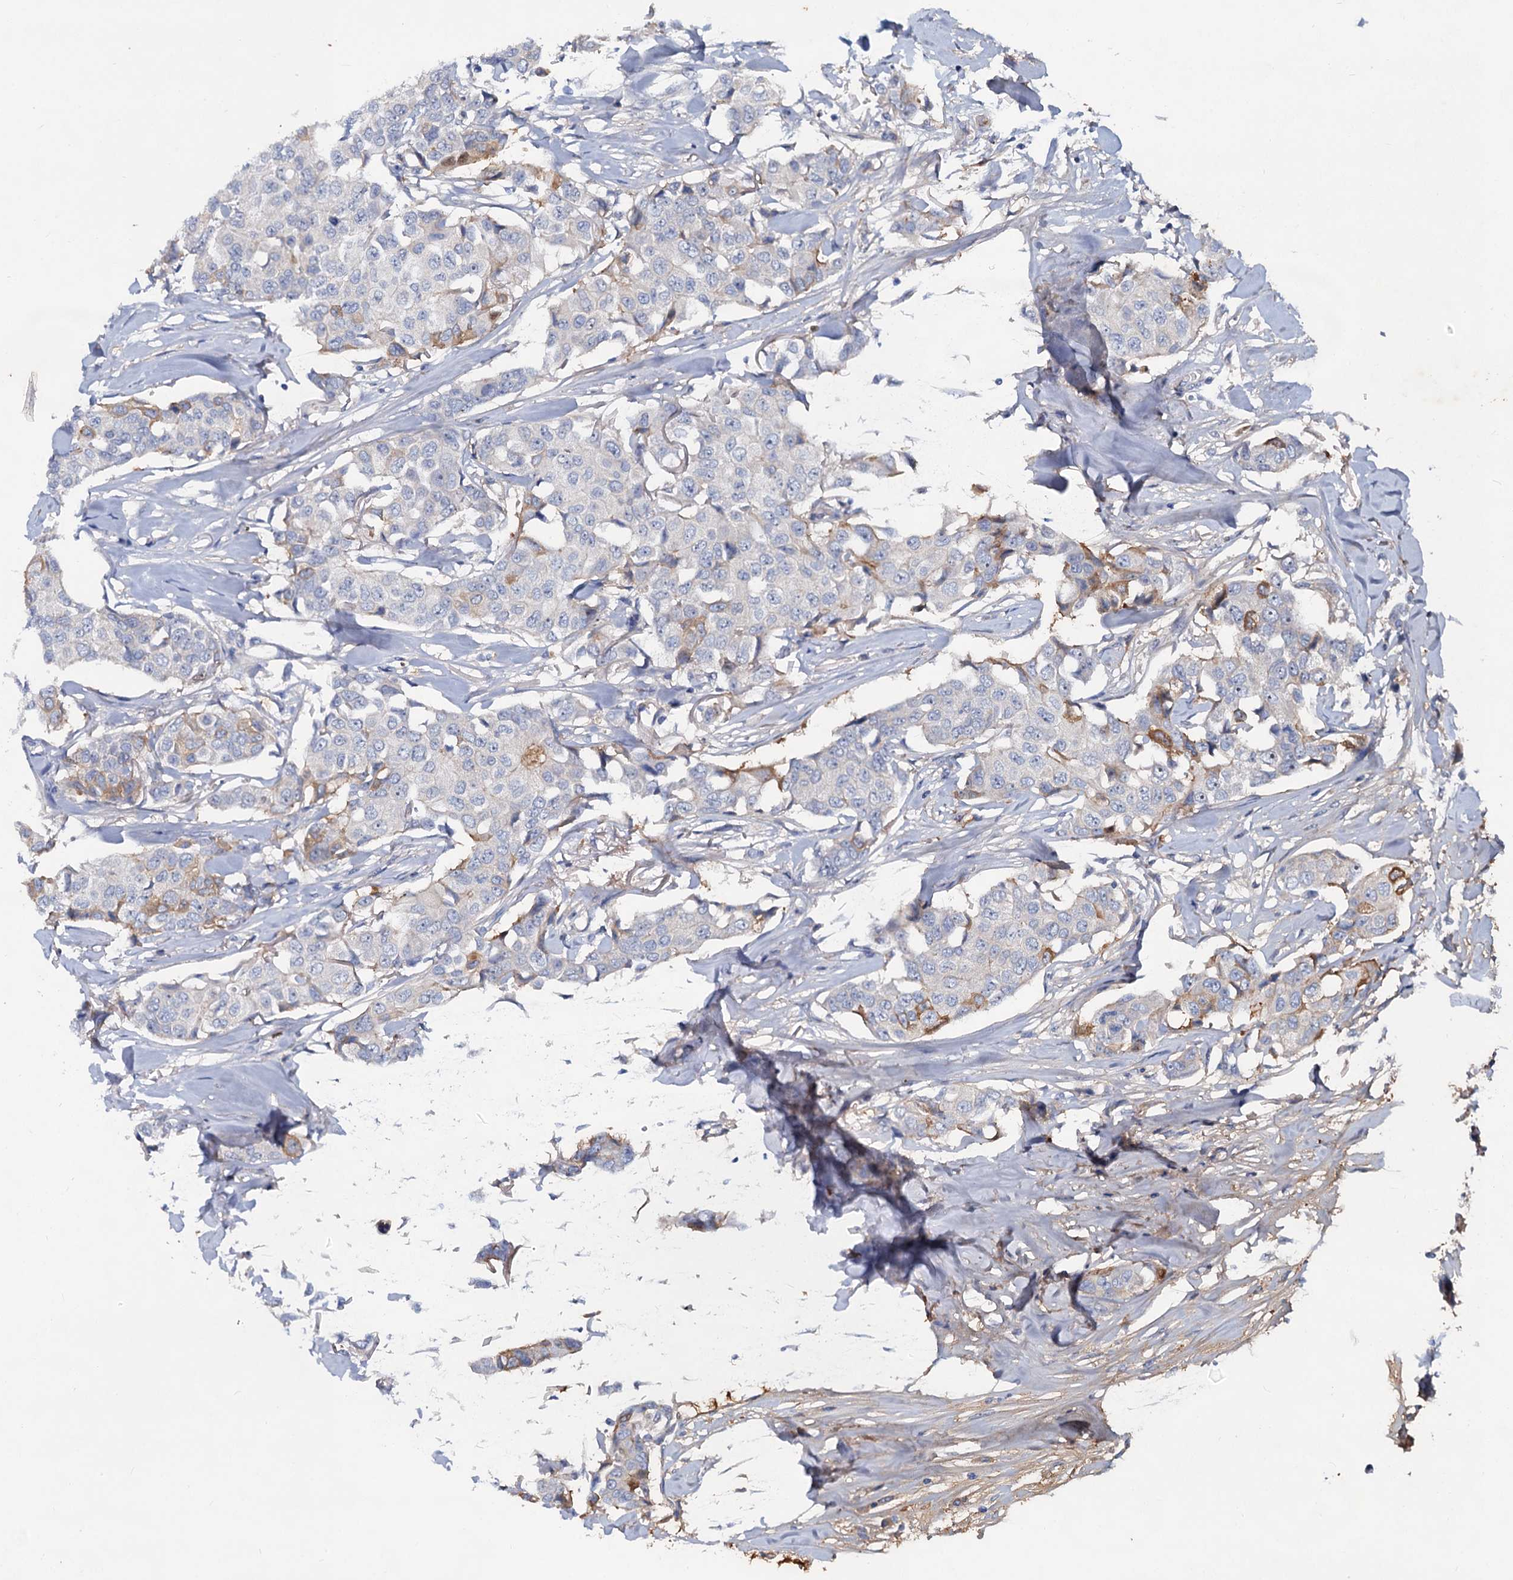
{"staining": {"intensity": "moderate", "quantity": "<25%", "location": "cytoplasmic/membranous"}, "tissue": "breast cancer", "cell_type": "Tumor cells", "image_type": "cancer", "snomed": [{"axis": "morphology", "description": "Duct carcinoma"}, {"axis": "topography", "description": "Breast"}], "caption": "Immunohistochemical staining of breast infiltrating ductal carcinoma reveals low levels of moderate cytoplasmic/membranous expression in approximately <25% of tumor cells.", "gene": "CHRD", "patient": {"sex": "female", "age": 80}}